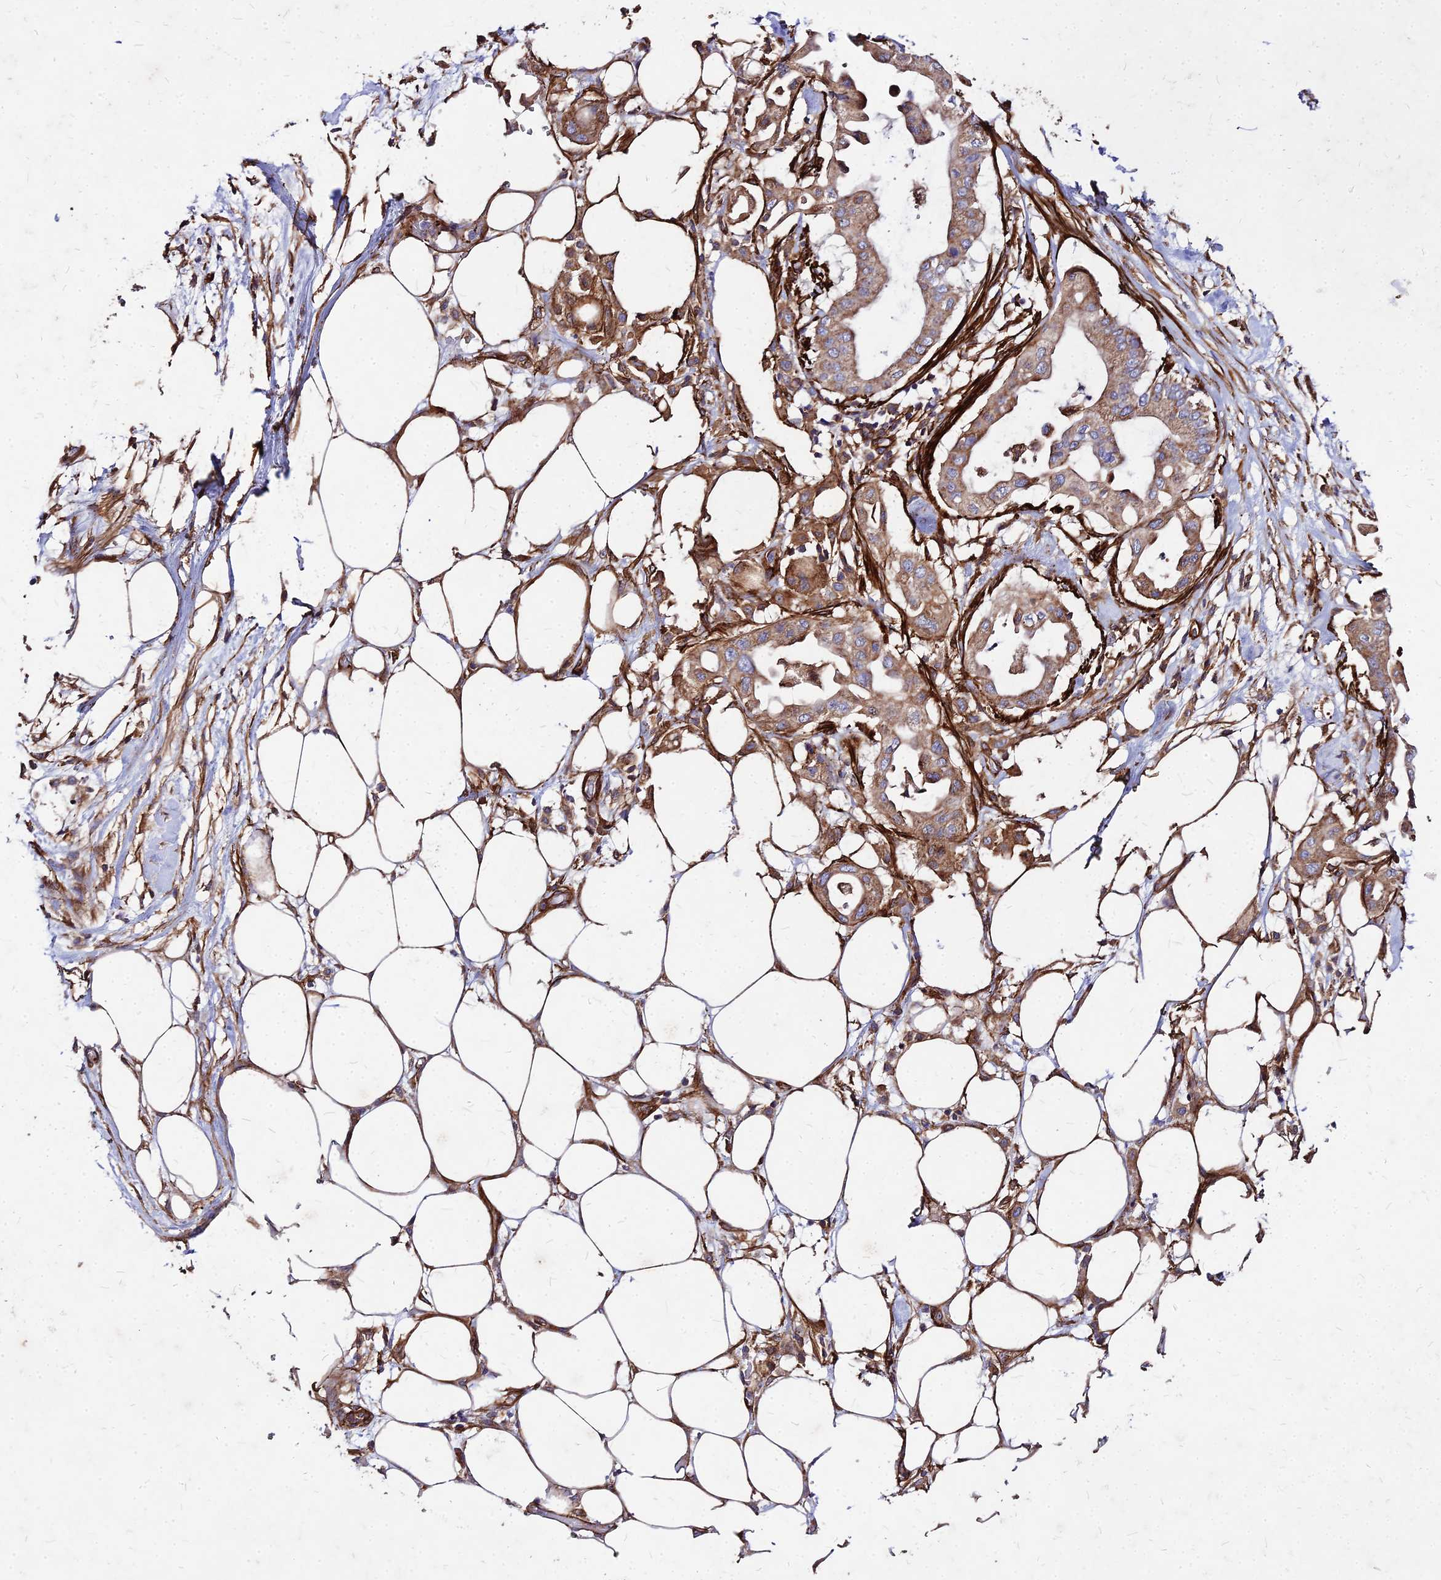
{"staining": {"intensity": "moderate", "quantity": ">75%", "location": "cytoplasmic/membranous"}, "tissue": "pancreatic cancer", "cell_type": "Tumor cells", "image_type": "cancer", "snomed": [{"axis": "morphology", "description": "Adenocarcinoma, NOS"}, {"axis": "topography", "description": "Pancreas"}], "caption": "This is an image of immunohistochemistry (IHC) staining of adenocarcinoma (pancreatic), which shows moderate positivity in the cytoplasmic/membranous of tumor cells.", "gene": "EFCC1", "patient": {"sex": "male", "age": 68}}